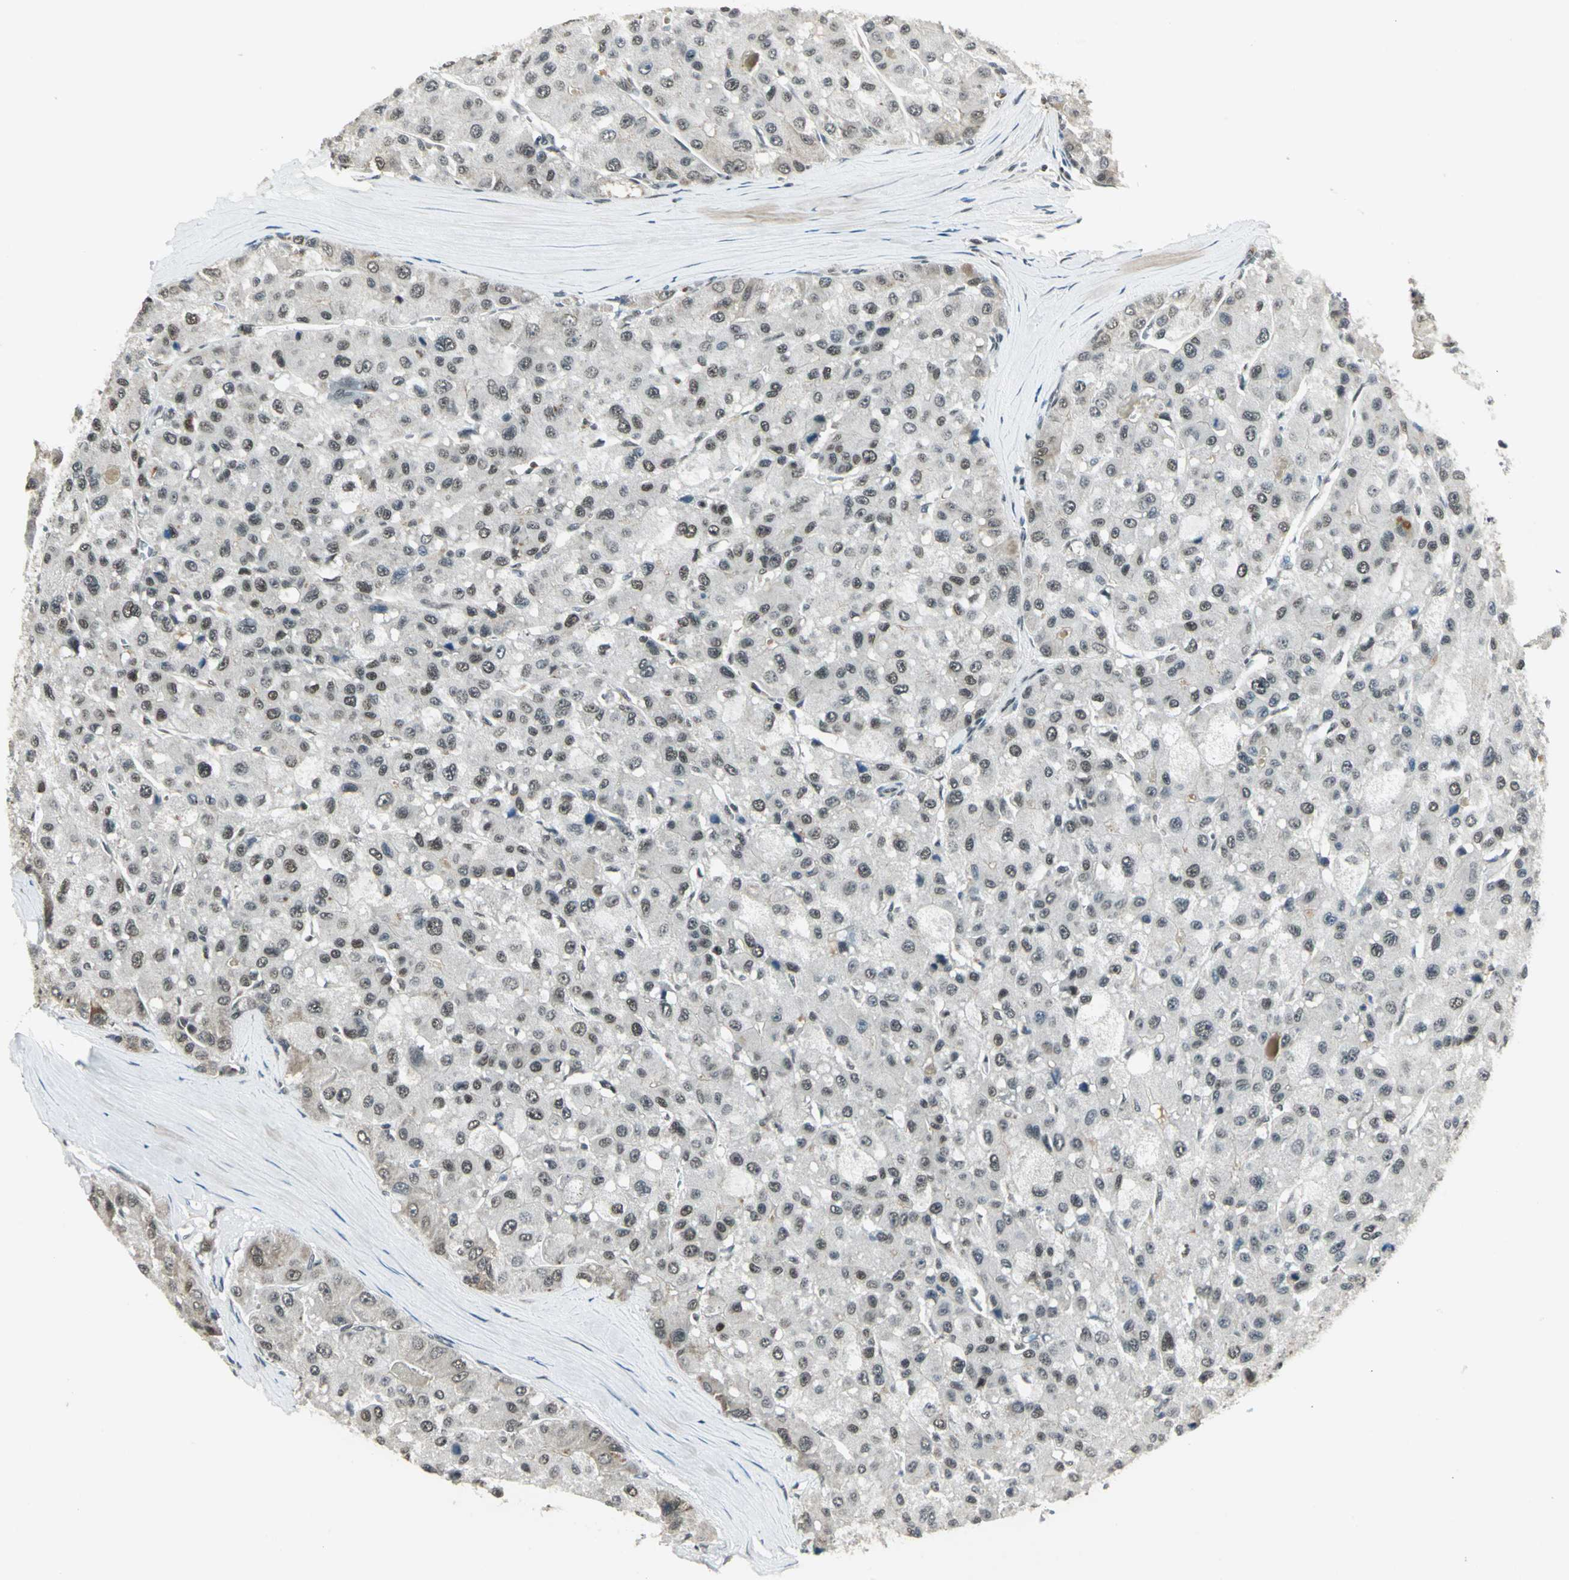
{"staining": {"intensity": "moderate", "quantity": ">75%", "location": "cytoplasmic/membranous"}, "tissue": "liver cancer", "cell_type": "Tumor cells", "image_type": "cancer", "snomed": [{"axis": "morphology", "description": "Carcinoma, Hepatocellular, NOS"}, {"axis": "topography", "description": "Liver"}], "caption": "Protein staining by immunohistochemistry (IHC) exhibits moderate cytoplasmic/membranous positivity in approximately >75% of tumor cells in liver hepatocellular carcinoma. (DAB (3,3'-diaminobenzidine) IHC, brown staining for protein, blue staining for nuclei).", "gene": "RAD17", "patient": {"sex": "male", "age": 80}}